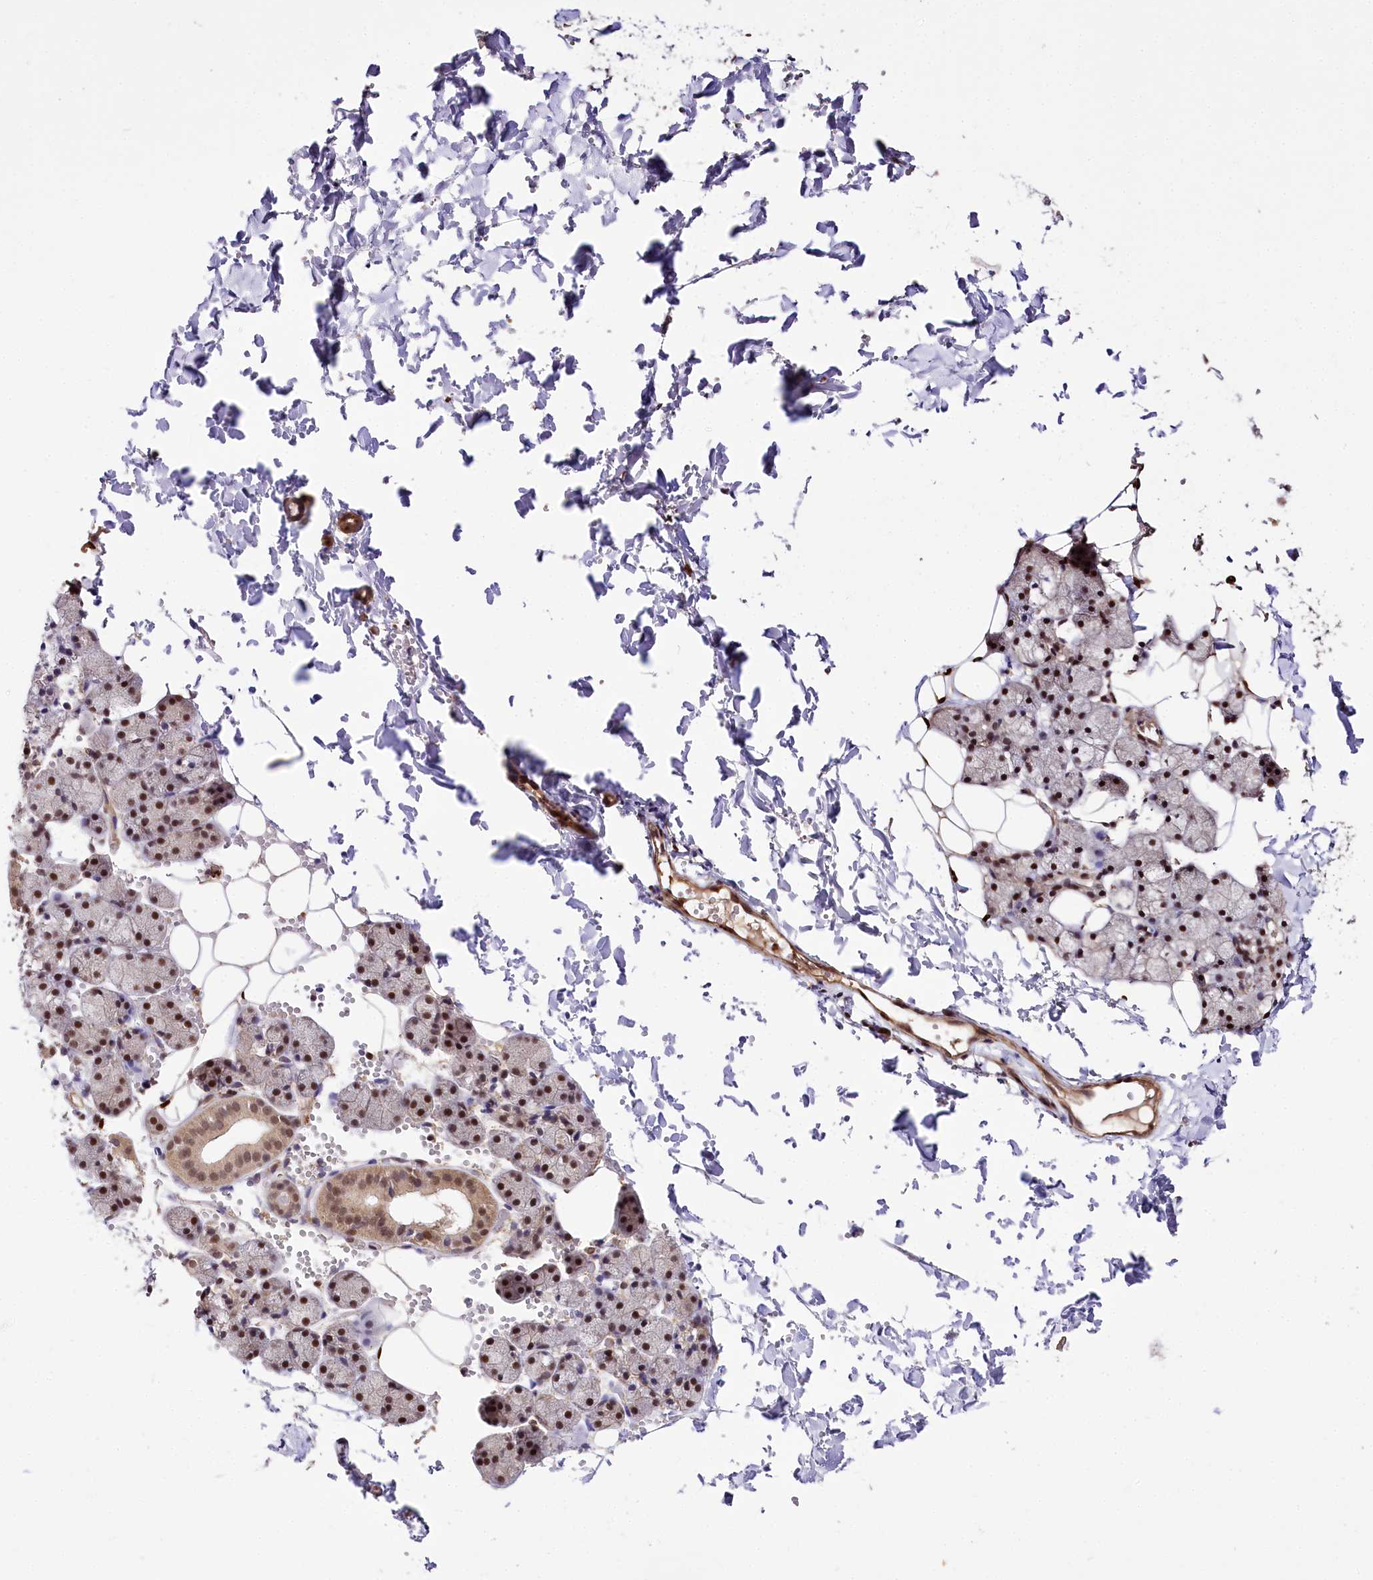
{"staining": {"intensity": "strong", "quantity": ">75%", "location": "nuclear"}, "tissue": "salivary gland", "cell_type": "Glandular cells", "image_type": "normal", "snomed": [{"axis": "morphology", "description": "Normal tissue, NOS"}, {"axis": "topography", "description": "Salivary gland"}], "caption": "Immunohistochemistry (IHC) image of benign salivary gland: human salivary gland stained using immunohistochemistry demonstrates high levels of strong protein expression localized specifically in the nuclear of glandular cells, appearing as a nuclear brown color.", "gene": "GNL3L", "patient": {"sex": "female", "age": 33}}